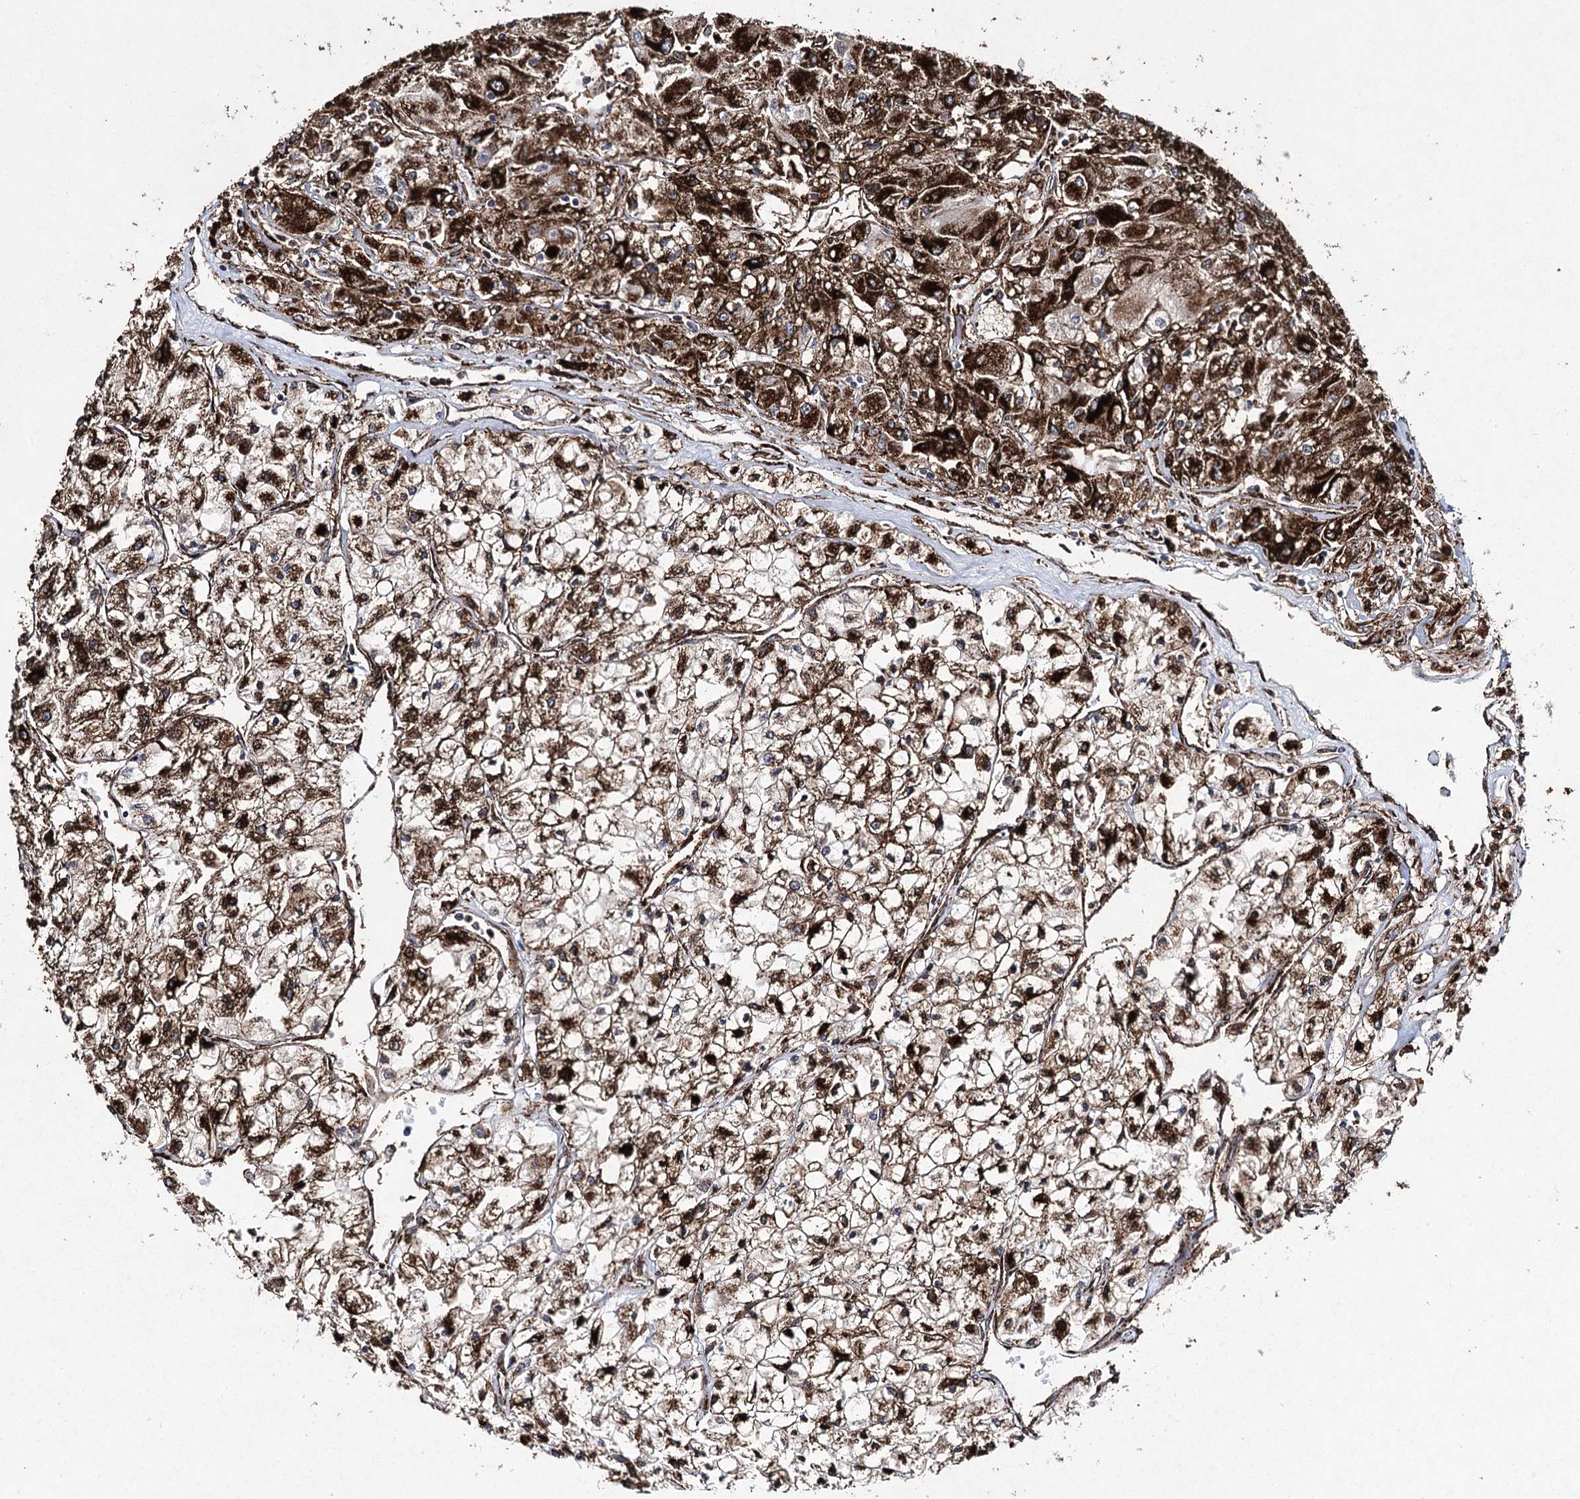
{"staining": {"intensity": "strong", "quantity": ">75%", "location": "cytoplasmic/membranous,nuclear"}, "tissue": "renal cancer", "cell_type": "Tumor cells", "image_type": "cancer", "snomed": [{"axis": "morphology", "description": "Adenocarcinoma, NOS"}, {"axis": "topography", "description": "Kidney"}], "caption": "Renal adenocarcinoma stained for a protein shows strong cytoplasmic/membranous and nuclear positivity in tumor cells.", "gene": "DCUN1D4", "patient": {"sex": "male", "age": 80}}